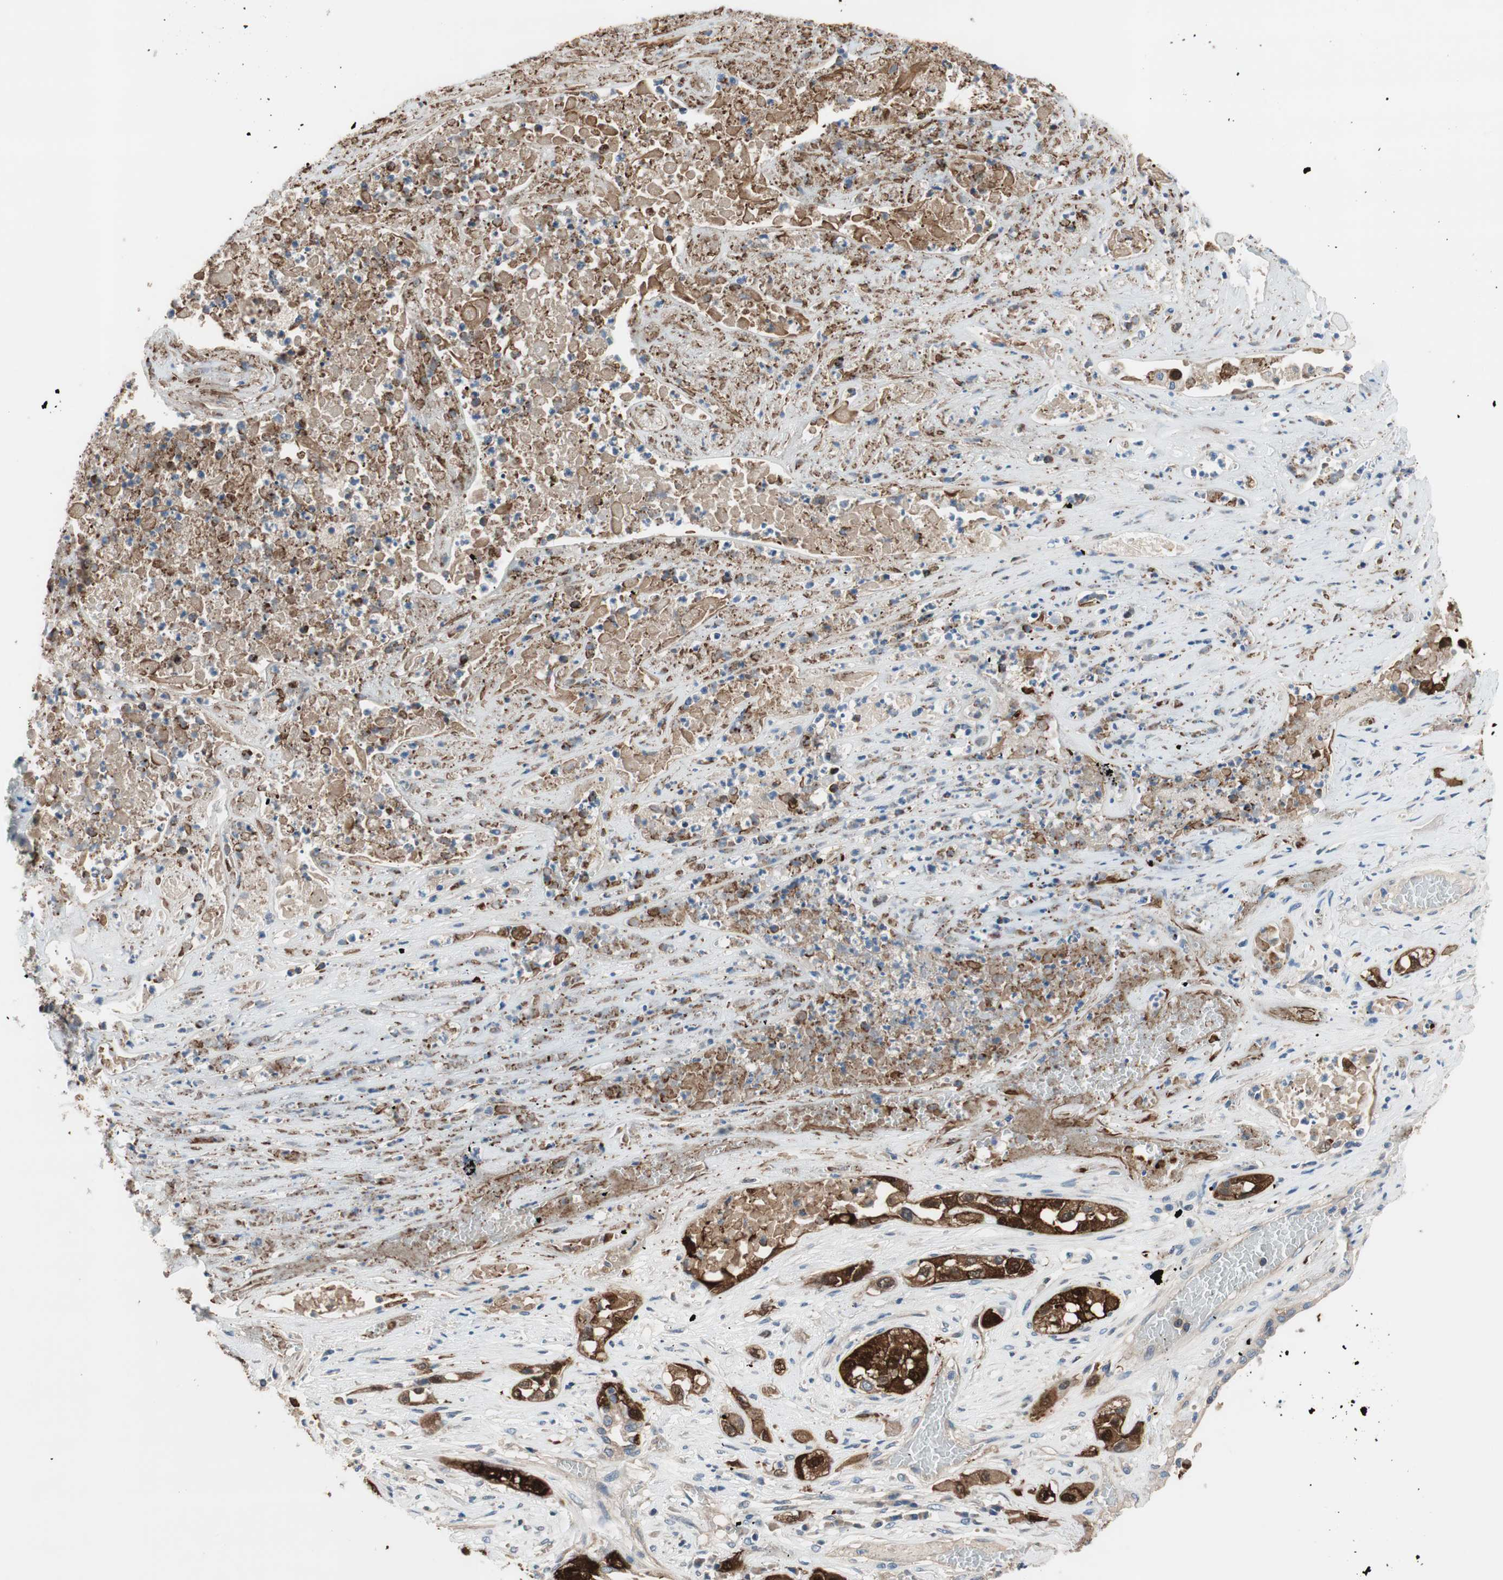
{"staining": {"intensity": "strong", "quantity": ">75%", "location": "cytoplasmic/membranous"}, "tissue": "lung cancer", "cell_type": "Tumor cells", "image_type": "cancer", "snomed": [{"axis": "morphology", "description": "Squamous cell carcinoma, NOS"}, {"axis": "topography", "description": "Lung"}], "caption": "Lung squamous cell carcinoma stained for a protein displays strong cytoplasmic/membranous positivity in tumor cells.", "gene": "CALML3", "patient": {"sex": "male", "age": 71}}